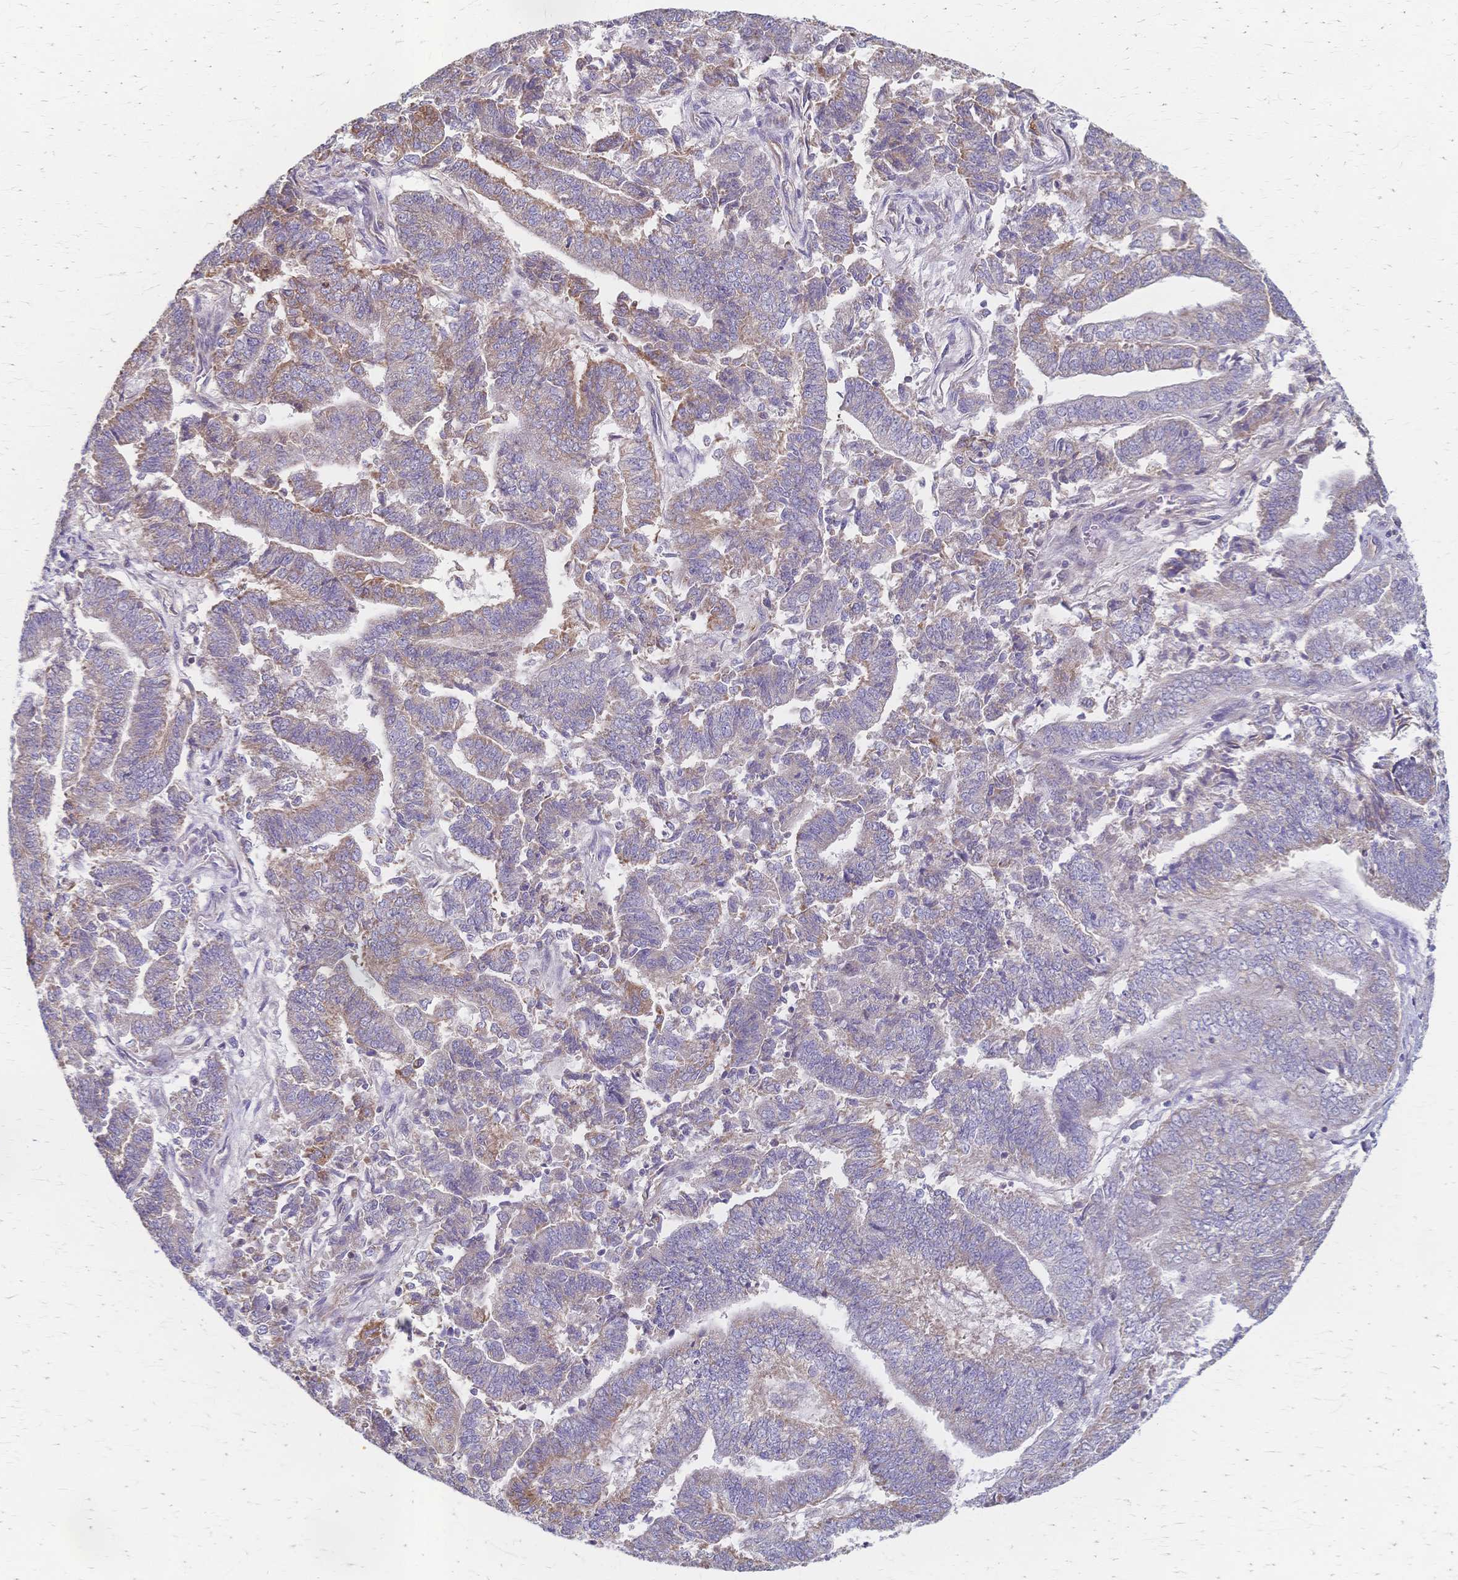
{"staining": {"intensity": "weak", "quantity": "25%-75%", "location": "cytoplasmic/membranous"}, "tissue": "endometrial cancer", "cell_type": "Tumor cells", "image_type": "cancer", "snomed": [{"axis": "morphology", "description": "Adenocarcinoma, NOS"}, {"axis": "topography", "description": "Endometrium"}], "caption": "IHC (DAB (3,3'-diaminobenzidine)) staining of human endometrial cancer (adenocarcinoma) exhibits weak cytoplasmic/membranous protein staining in about 25%-75% of tumor cells.", "gene": "CYB5A", "patient": {"sex": "female", "age": 72}}